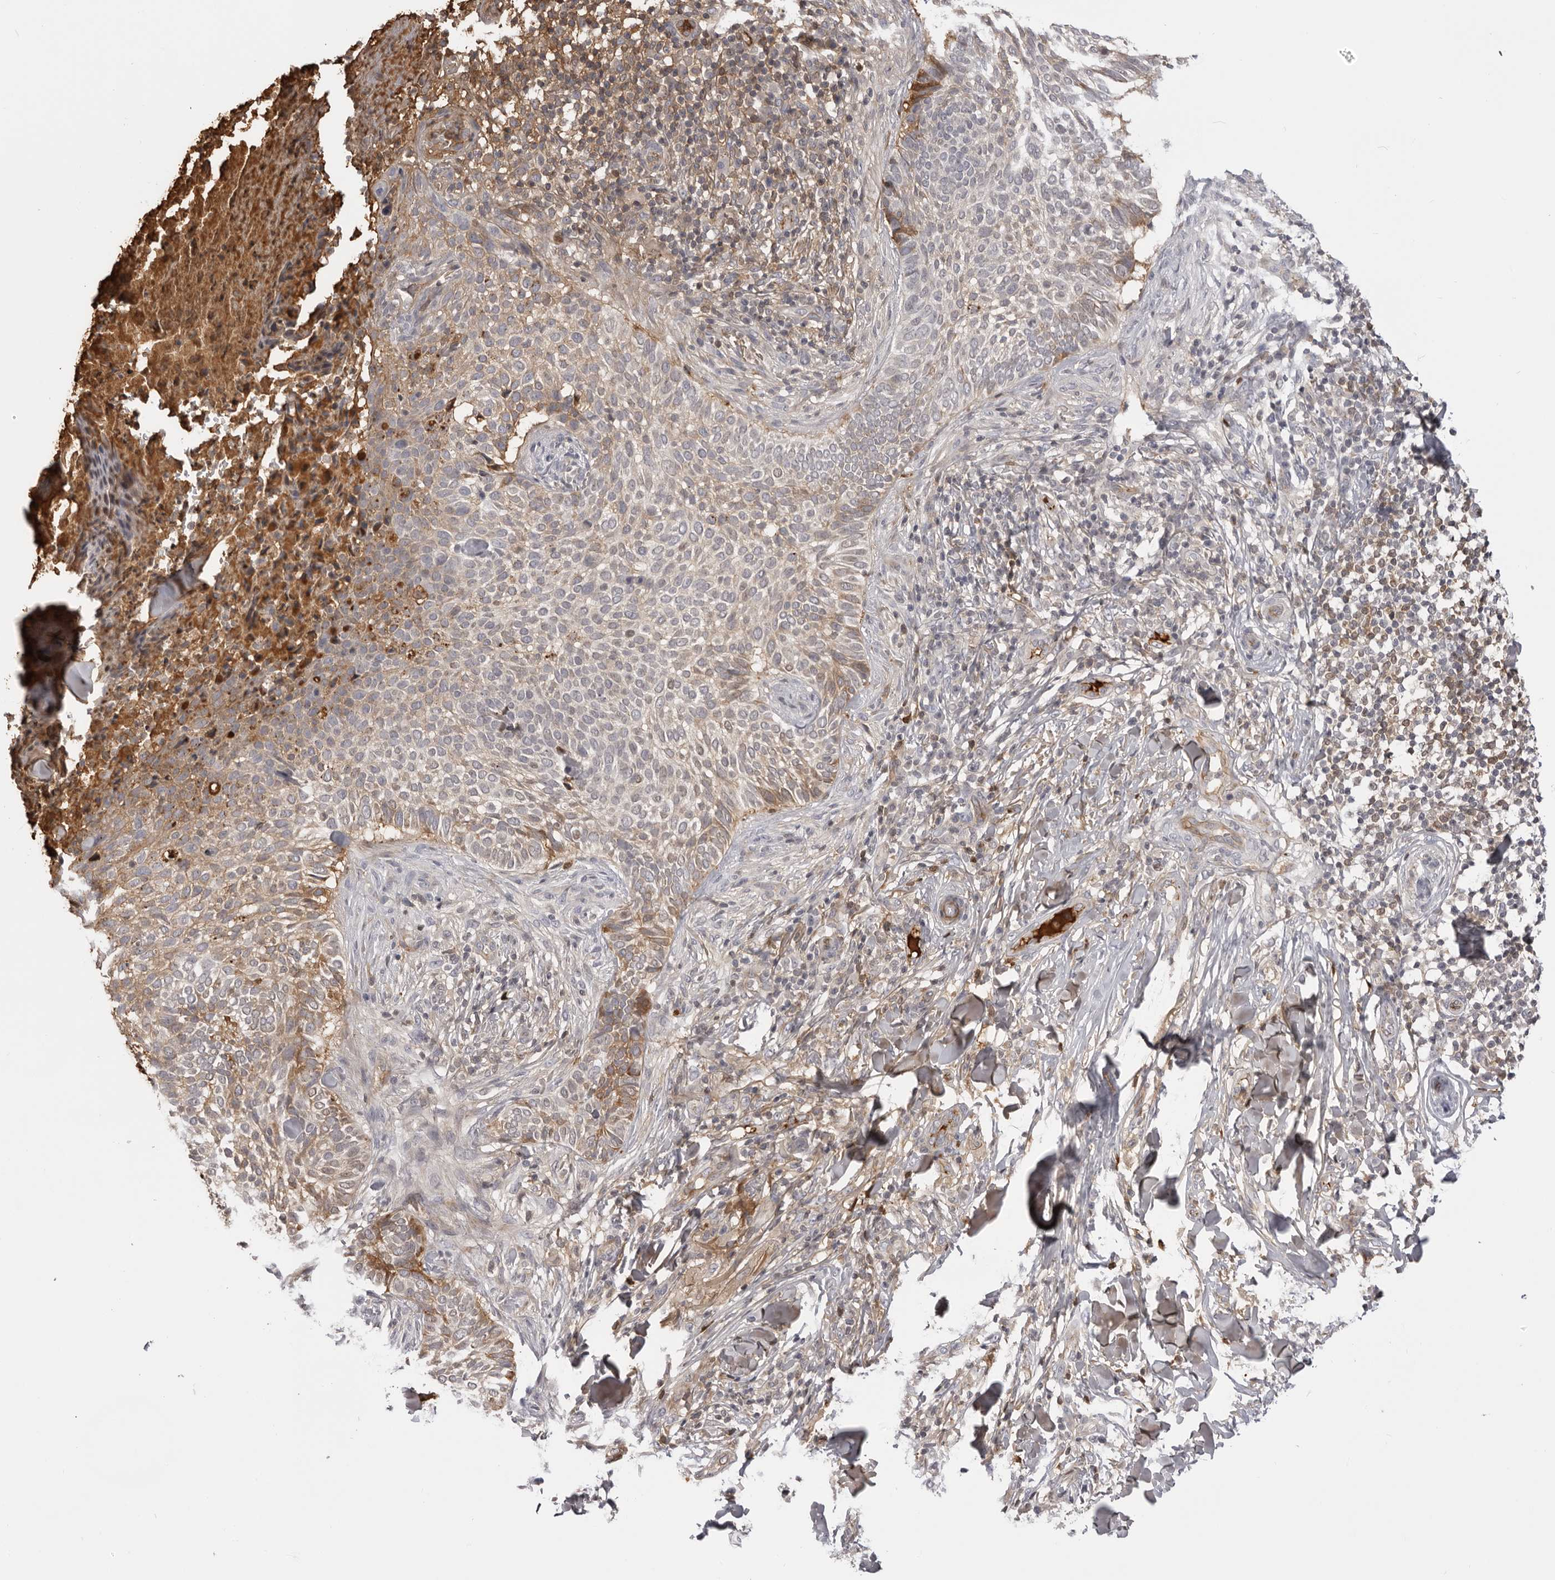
{"staining": {"intensity": "weak", "quantity": "25%-75%", "location": "cytoplasmic/membranous"}, "tissue": "skin cancer", "cell_type": "Tumor cells", "image_type": "cancer", "snomed": [{"axis": "morphology", "description": "Normal tissue, NOS"}, {"axis": "morphology", "description": "Basal cell carcinoma"}, {"axis": "topography", "description": "Skin"}], "caption": "Protein analysis of skin cancer tissue reveals weak cytoplasmic/membranous staining in approximately 25%-75% of tumor cells.", "gene": "PLEKHF2", "patient": {"sex": "male", "age": 67}}